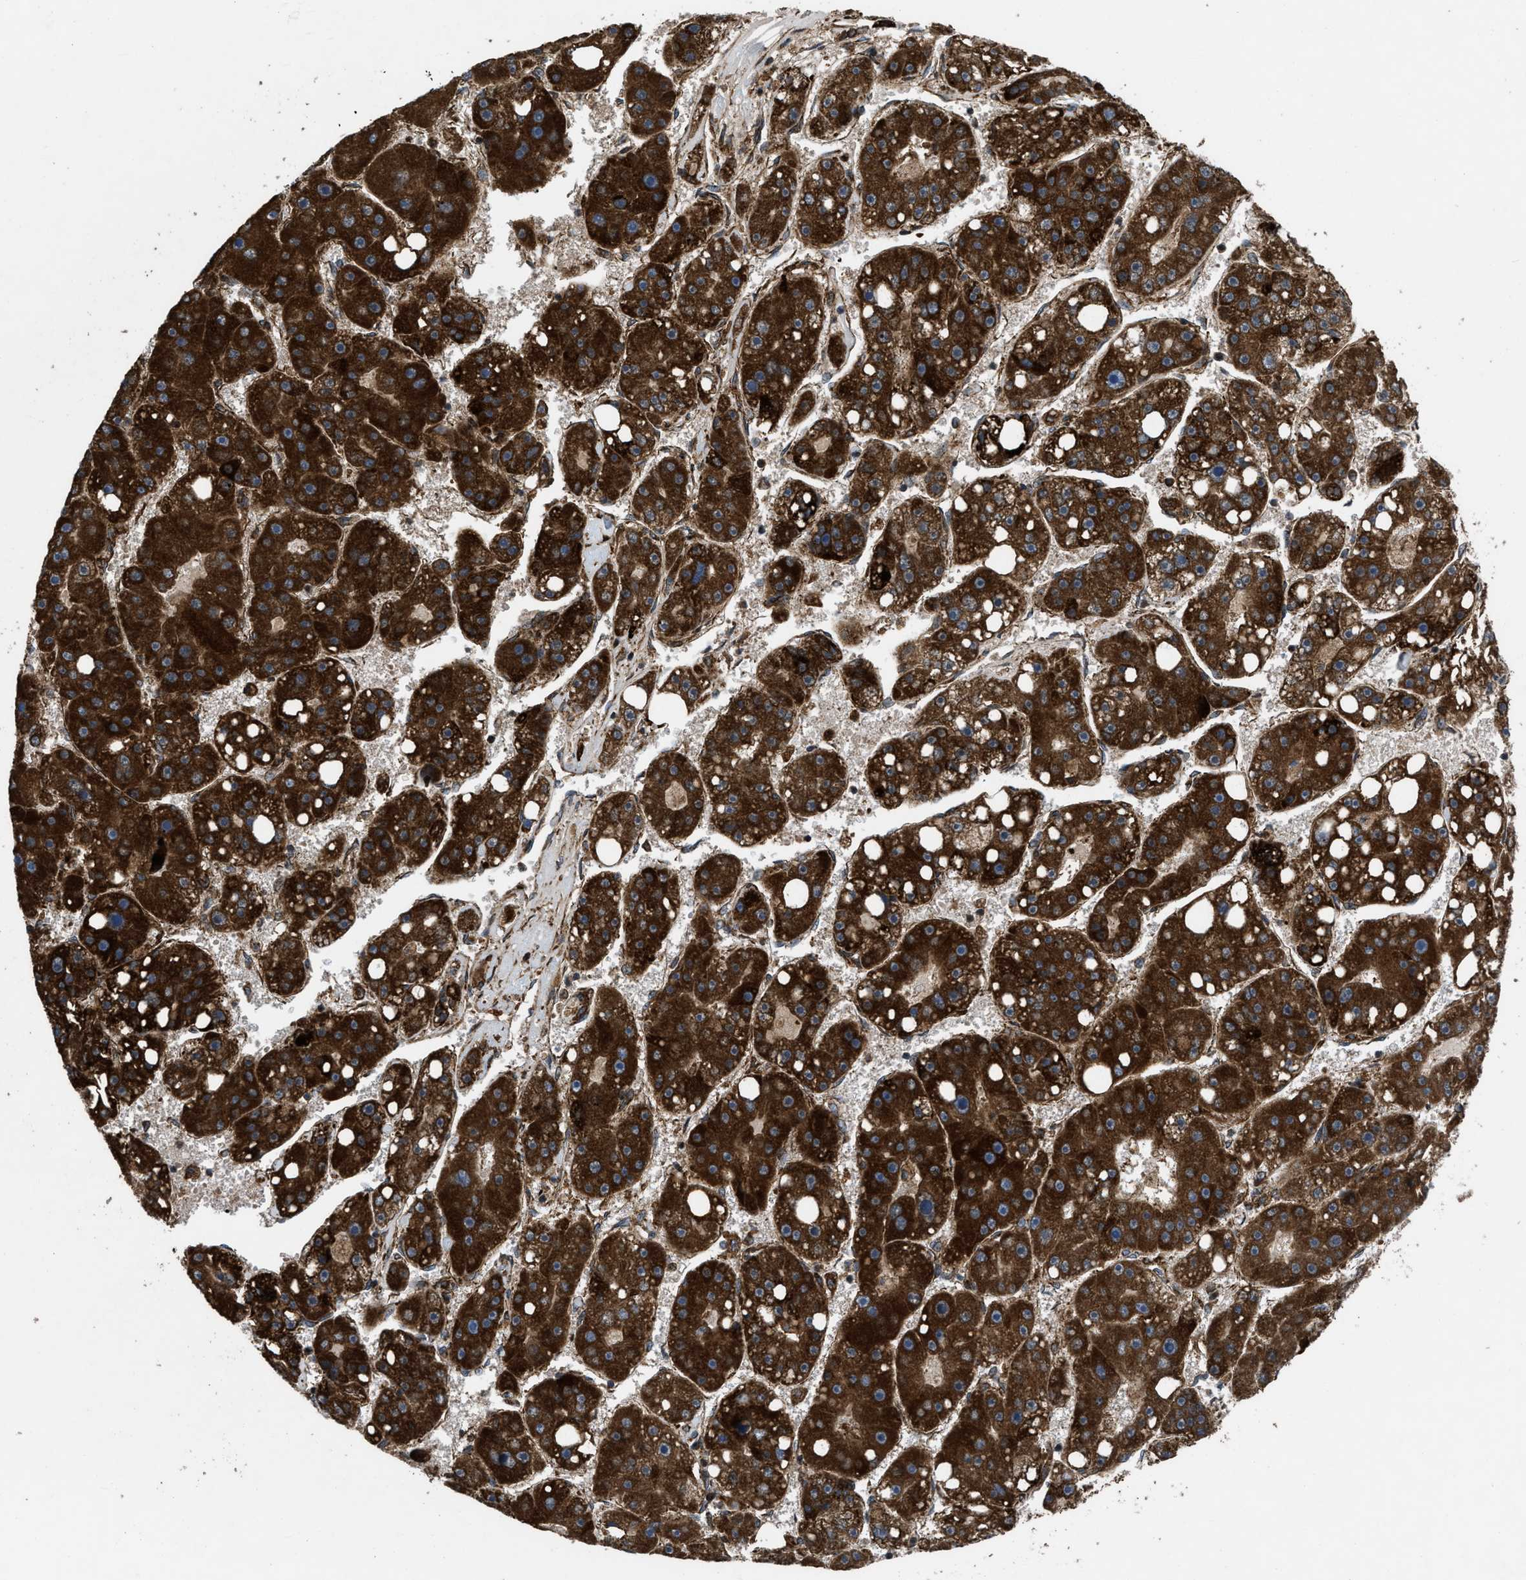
{"staining": {"intensity": "strong", "quantity": ">75%", "location": "cytoplasmic/membranous"}, "tissue": "liver cancer", "cell_type": "Tumor cells", "image_type": "cancer", "snomed": [{"axis": "morphology", "description": "Carcinoma, Hepatocellular, NOS"}, {"axis": "topography", "description": "Liver"}], "caption": "A high-resolution histopathology image shows immunohistochemistry staining of liver cancer, which exhibits strong cytoplasmic/membranous staining in about >75% of tumor cells.", "gene": "PER3", "patient": {"sex": "female", "age": 61}}